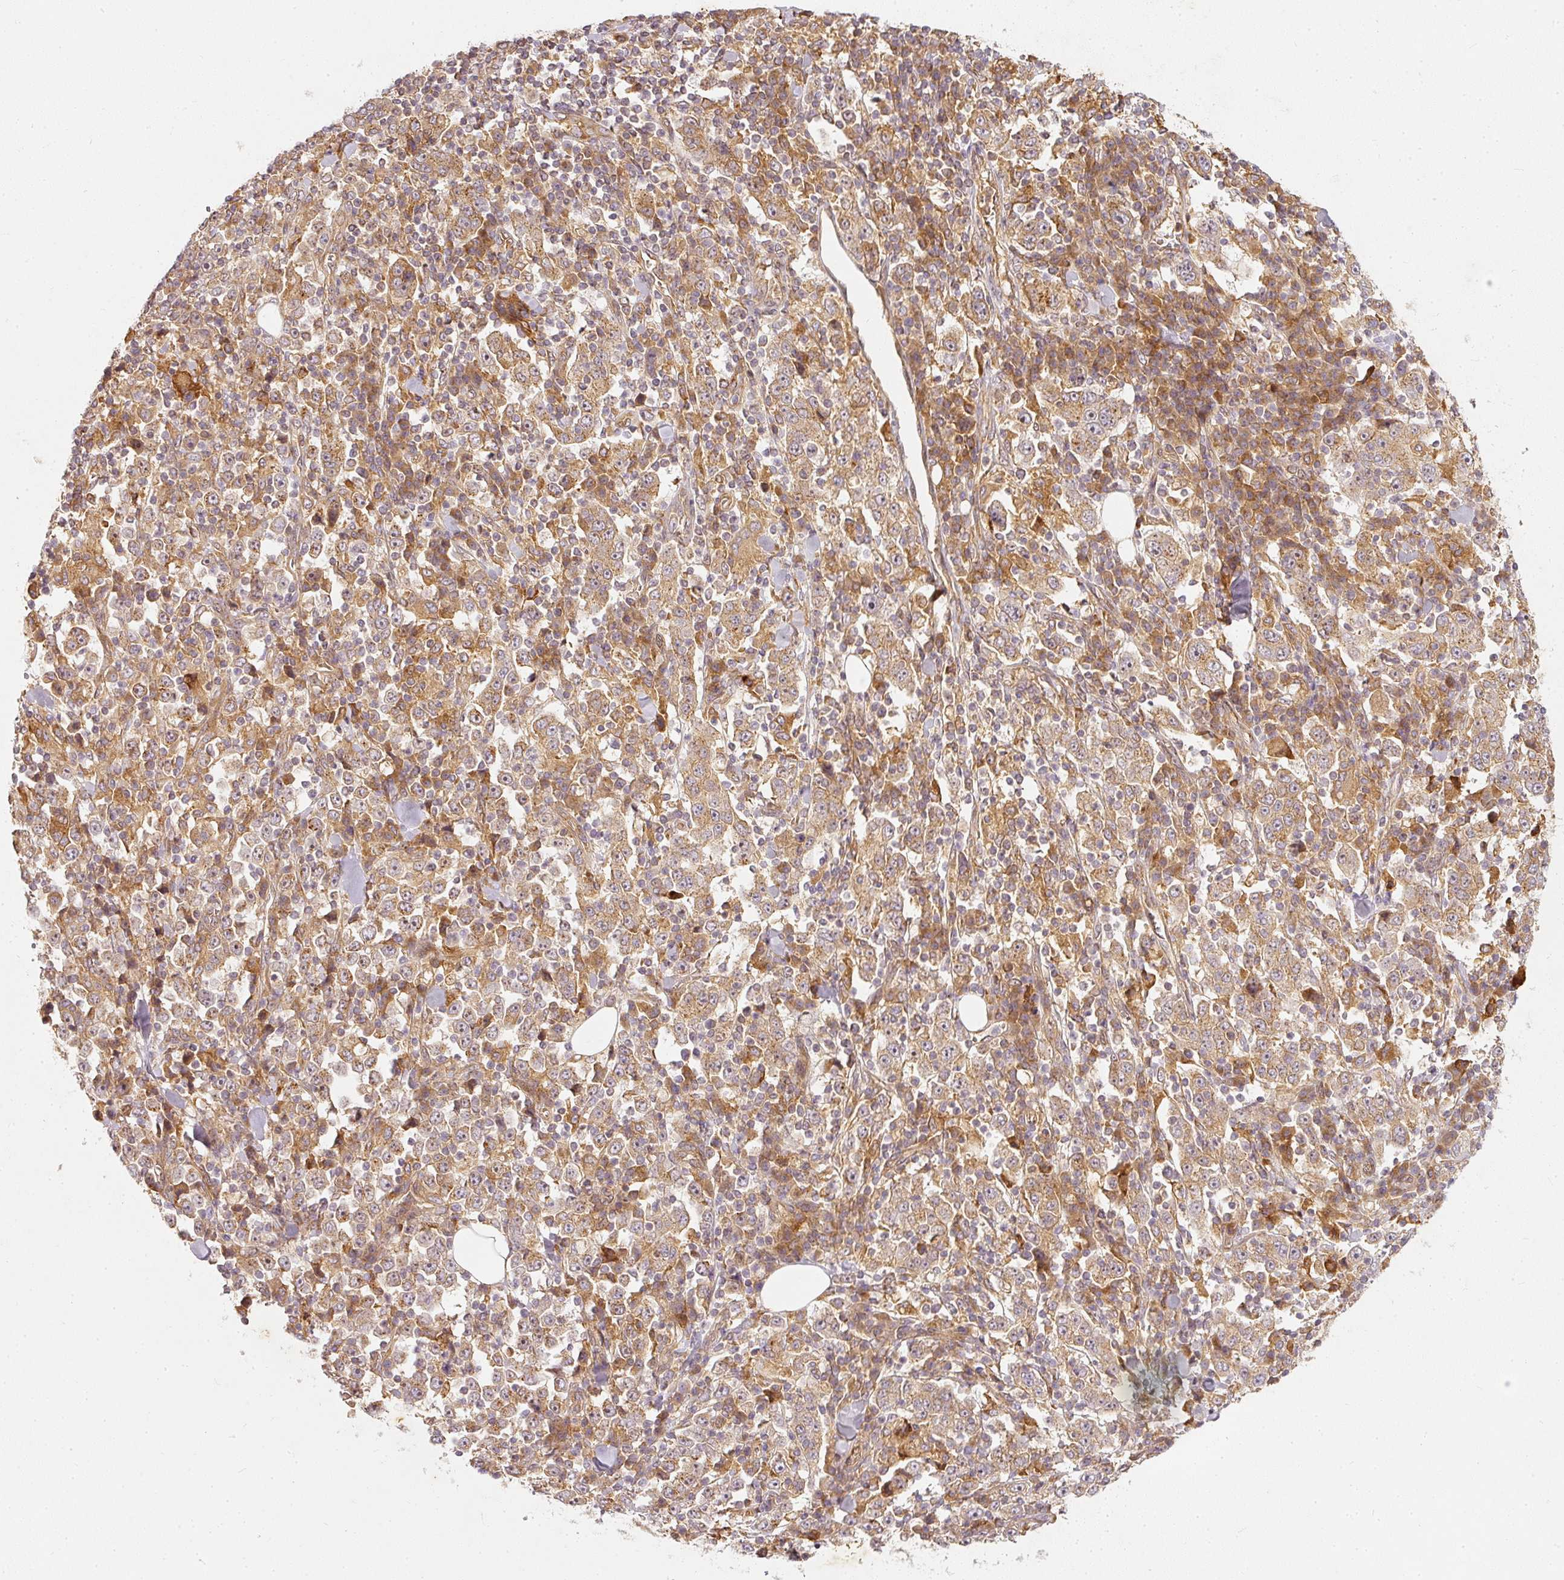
{"staining": {"intensity": "moderate", "quantity": ">75%", "location": "cytoplasmic/membranous"}, "tissue": "stomach cancer", "cell_type": "Tumor cells", "image_type": "cancer", "snomed": [{"axis": "morphology", "description": "Normal tissue, NOS"}, {"axis": "morphology", "description": "Adenocarcinoma, NOS"}, {"axis": "topography", "description": "Stomach, upper"}, {"axis": "topography", "description": "Stomach"}], "caption": "IHC histopathology image of adenocarcinoma (stomach) stained for a protein (brown), which demonstrates medium levels of moderate cytoplasmic/membranous expression in about >75% of tumor cells.", "gene": "ZNF580", "patient": {"sex": "male", "age": 59}}